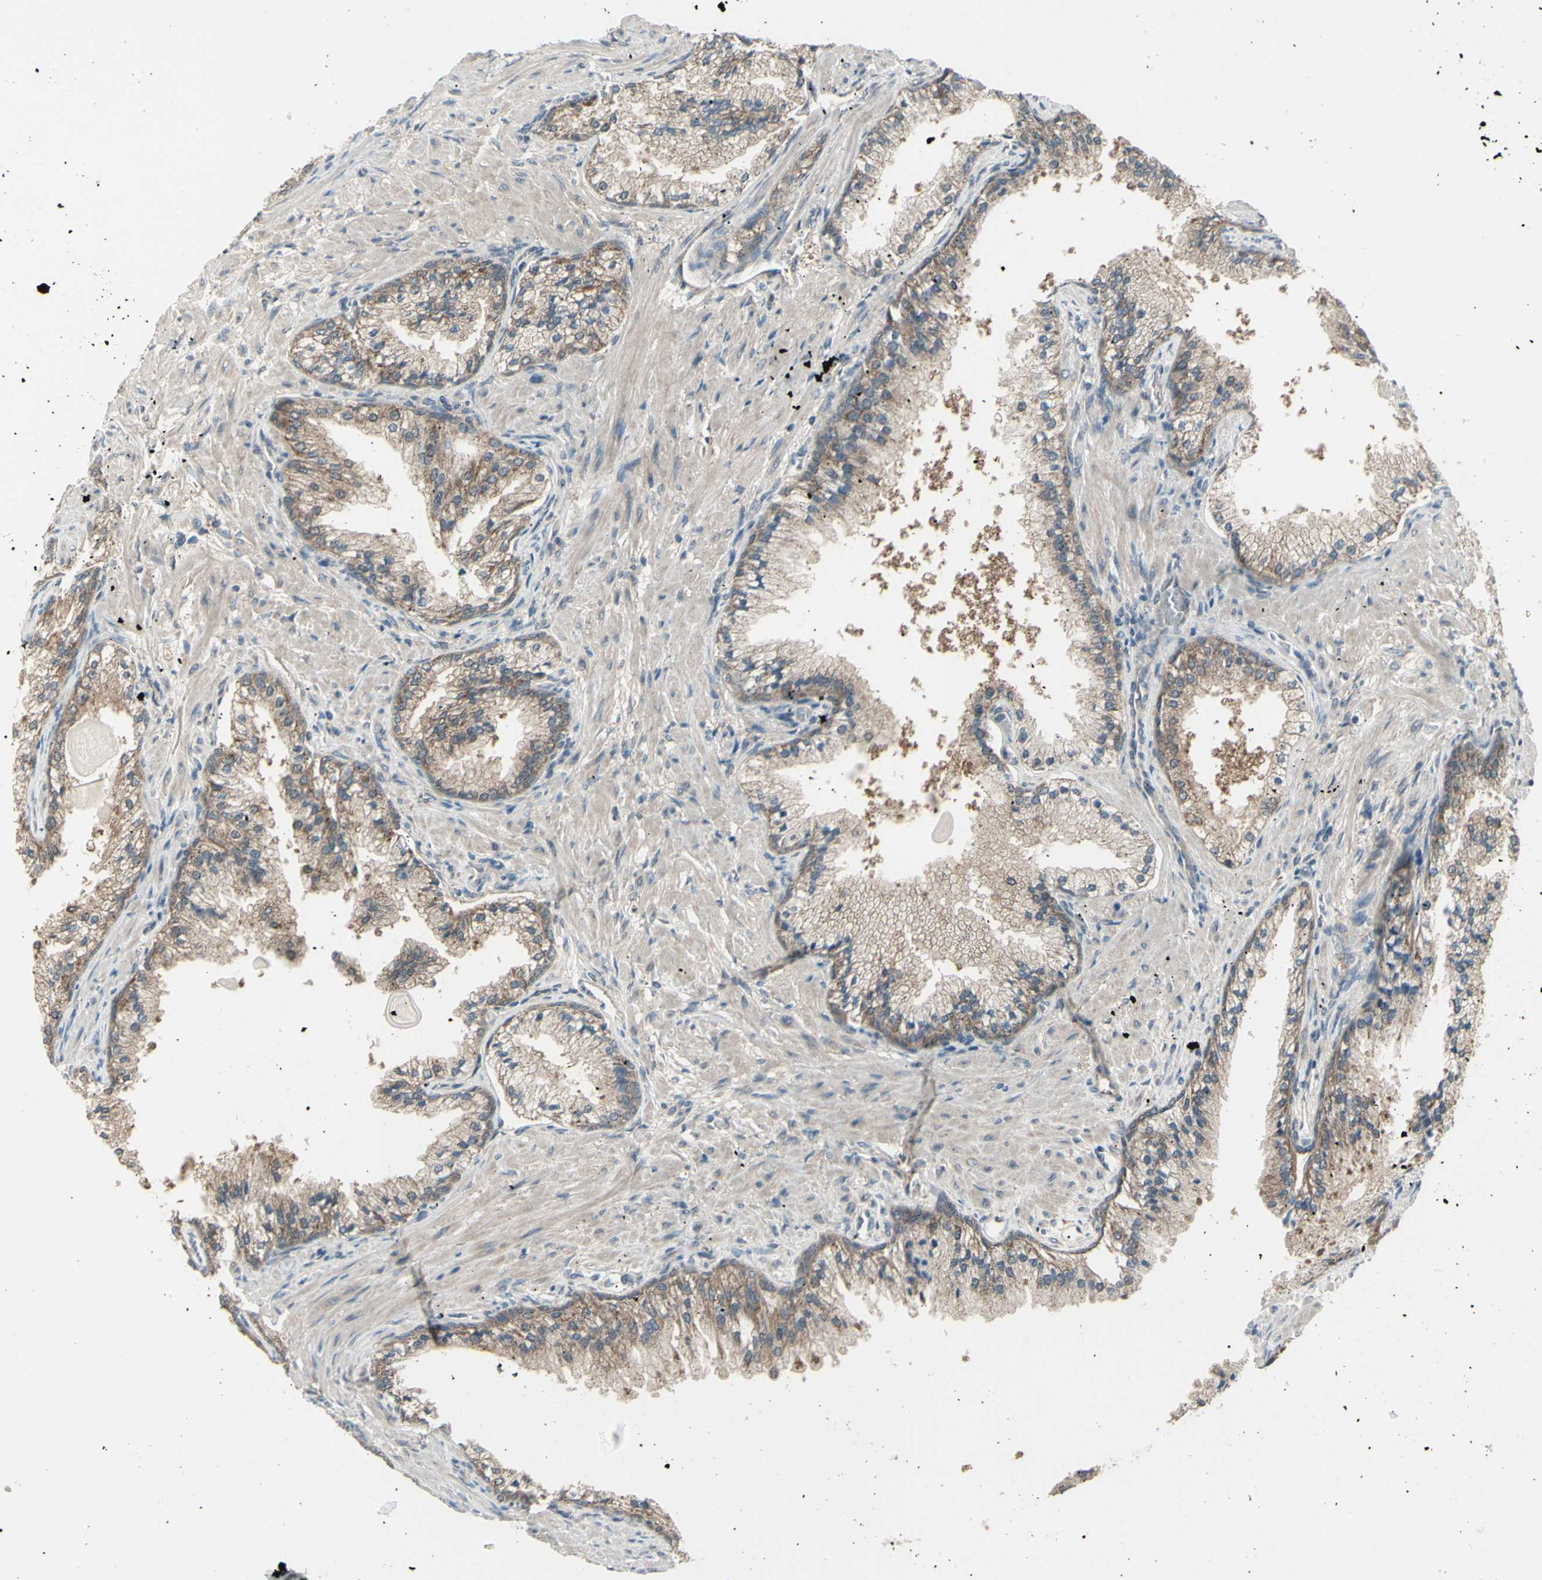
{"staining": {"intensity": "moderate", "quantity": "25%-75%", "location": "cytoplasmic/membranous"}, "tissue": "prostate cancer", "cell_type": "Tumor cells", "image_type": "cancer", "snomed": [{"axis": "morphology", "description": "Adenocarcinoma, High grade"}, {"axis": "topography", "description": "Prostate"}], "caption": "An image of human adenocarcinoma (high-grade) (prostate) stained for a protein displays moderate cytoplasmic/membranous brown staining in tumor cells.", "gene": "NAXD", "patient": {"sex": "male", "age": 58}}